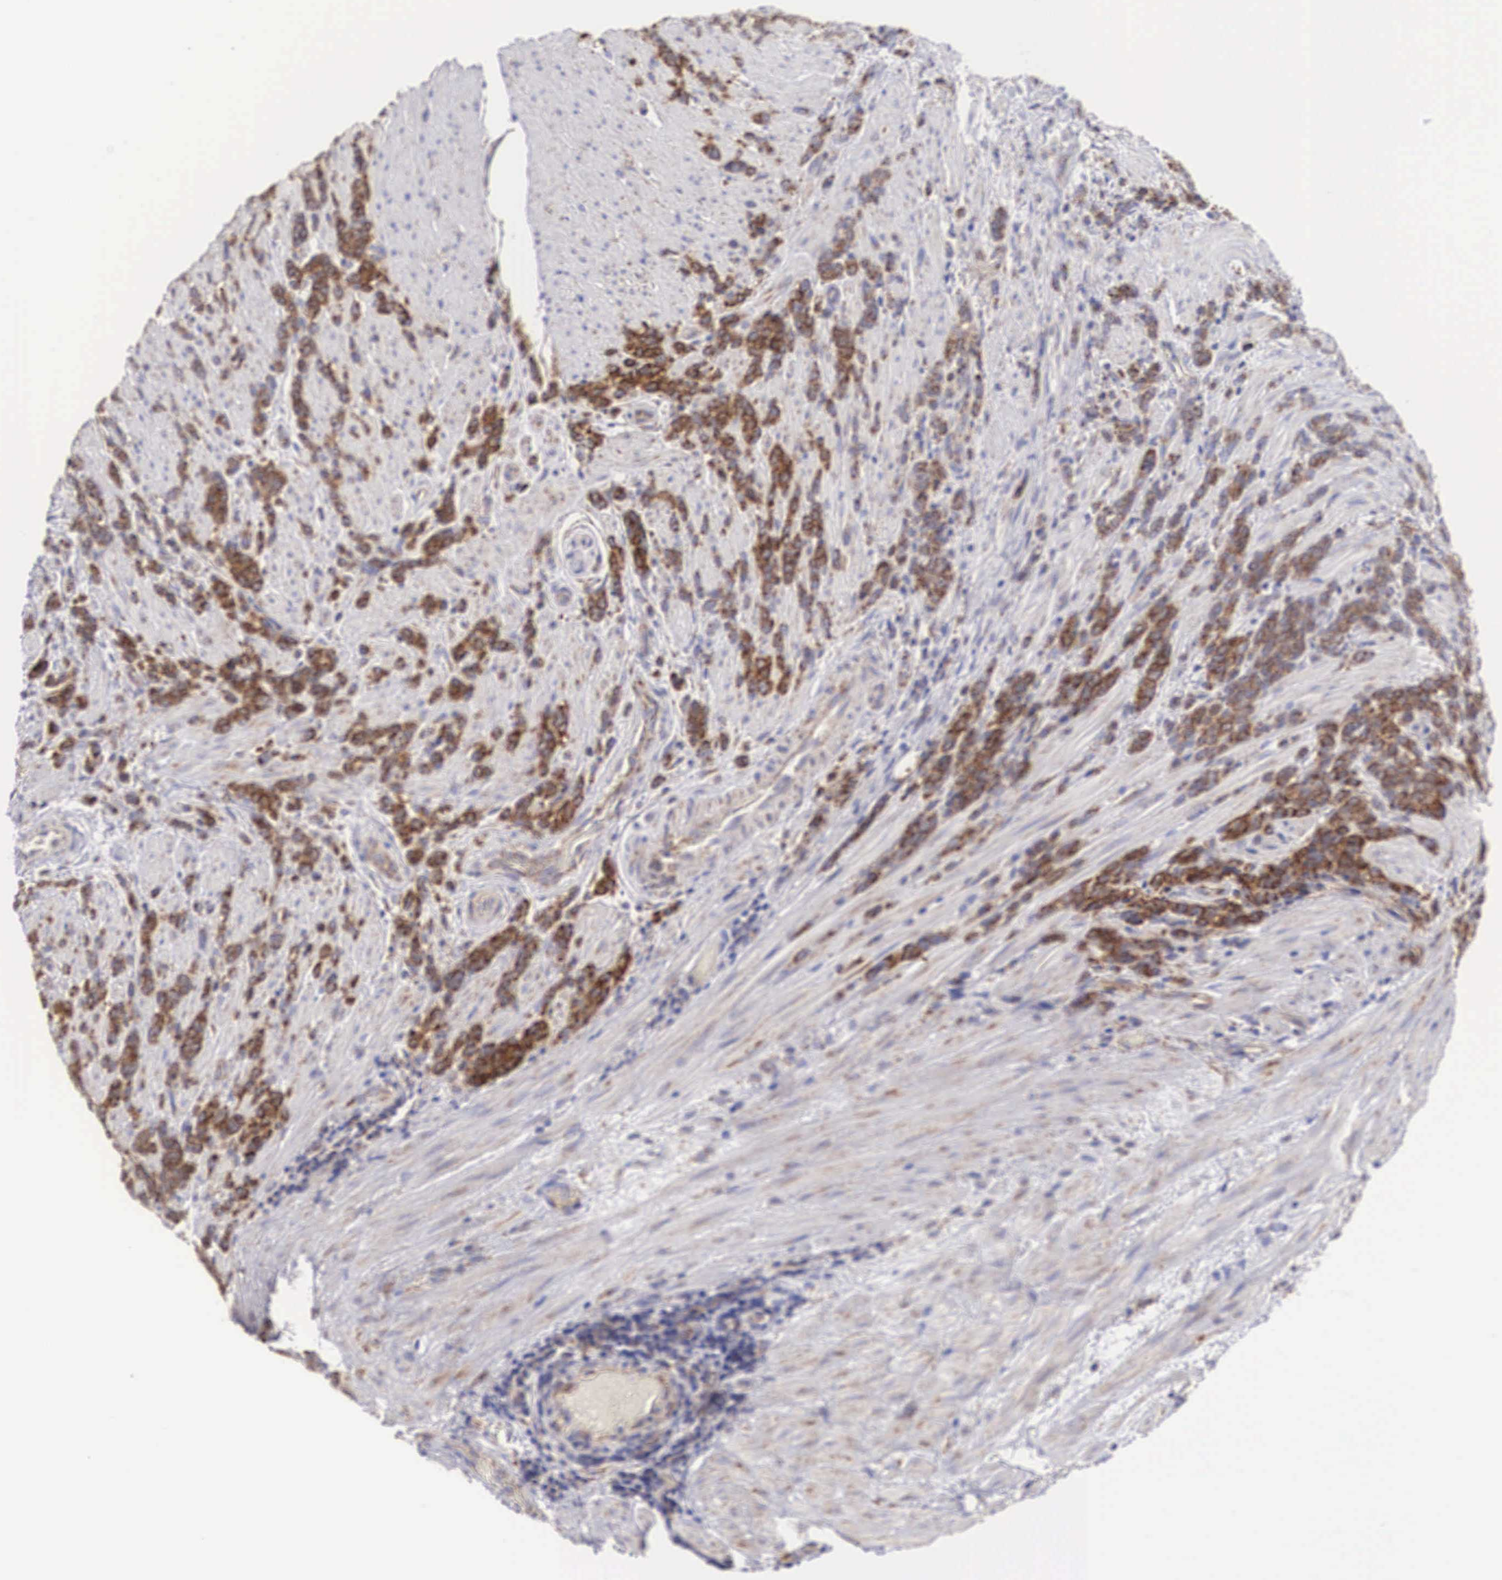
{"staining": {"intensity": "strong", "quantity": ">75%", "location": "cytoplasmic/membranous"}, "tissue": "stomach cancer", "cell_type": "Tumor cells", "image_type": "cancer", "snomed": [{"axis": "morphology", "description": "Adenocarcinoma, NOS"}, {"axis": "topography", "description": "Stomach, lower"}], "caption": "Stomach cancer (adenocarcinoma) stained with a protein marker demonstrates strong staining in tumor cells.", "gene": "XPNPEP3", "patient": {"sex": "male", "age": 88}}